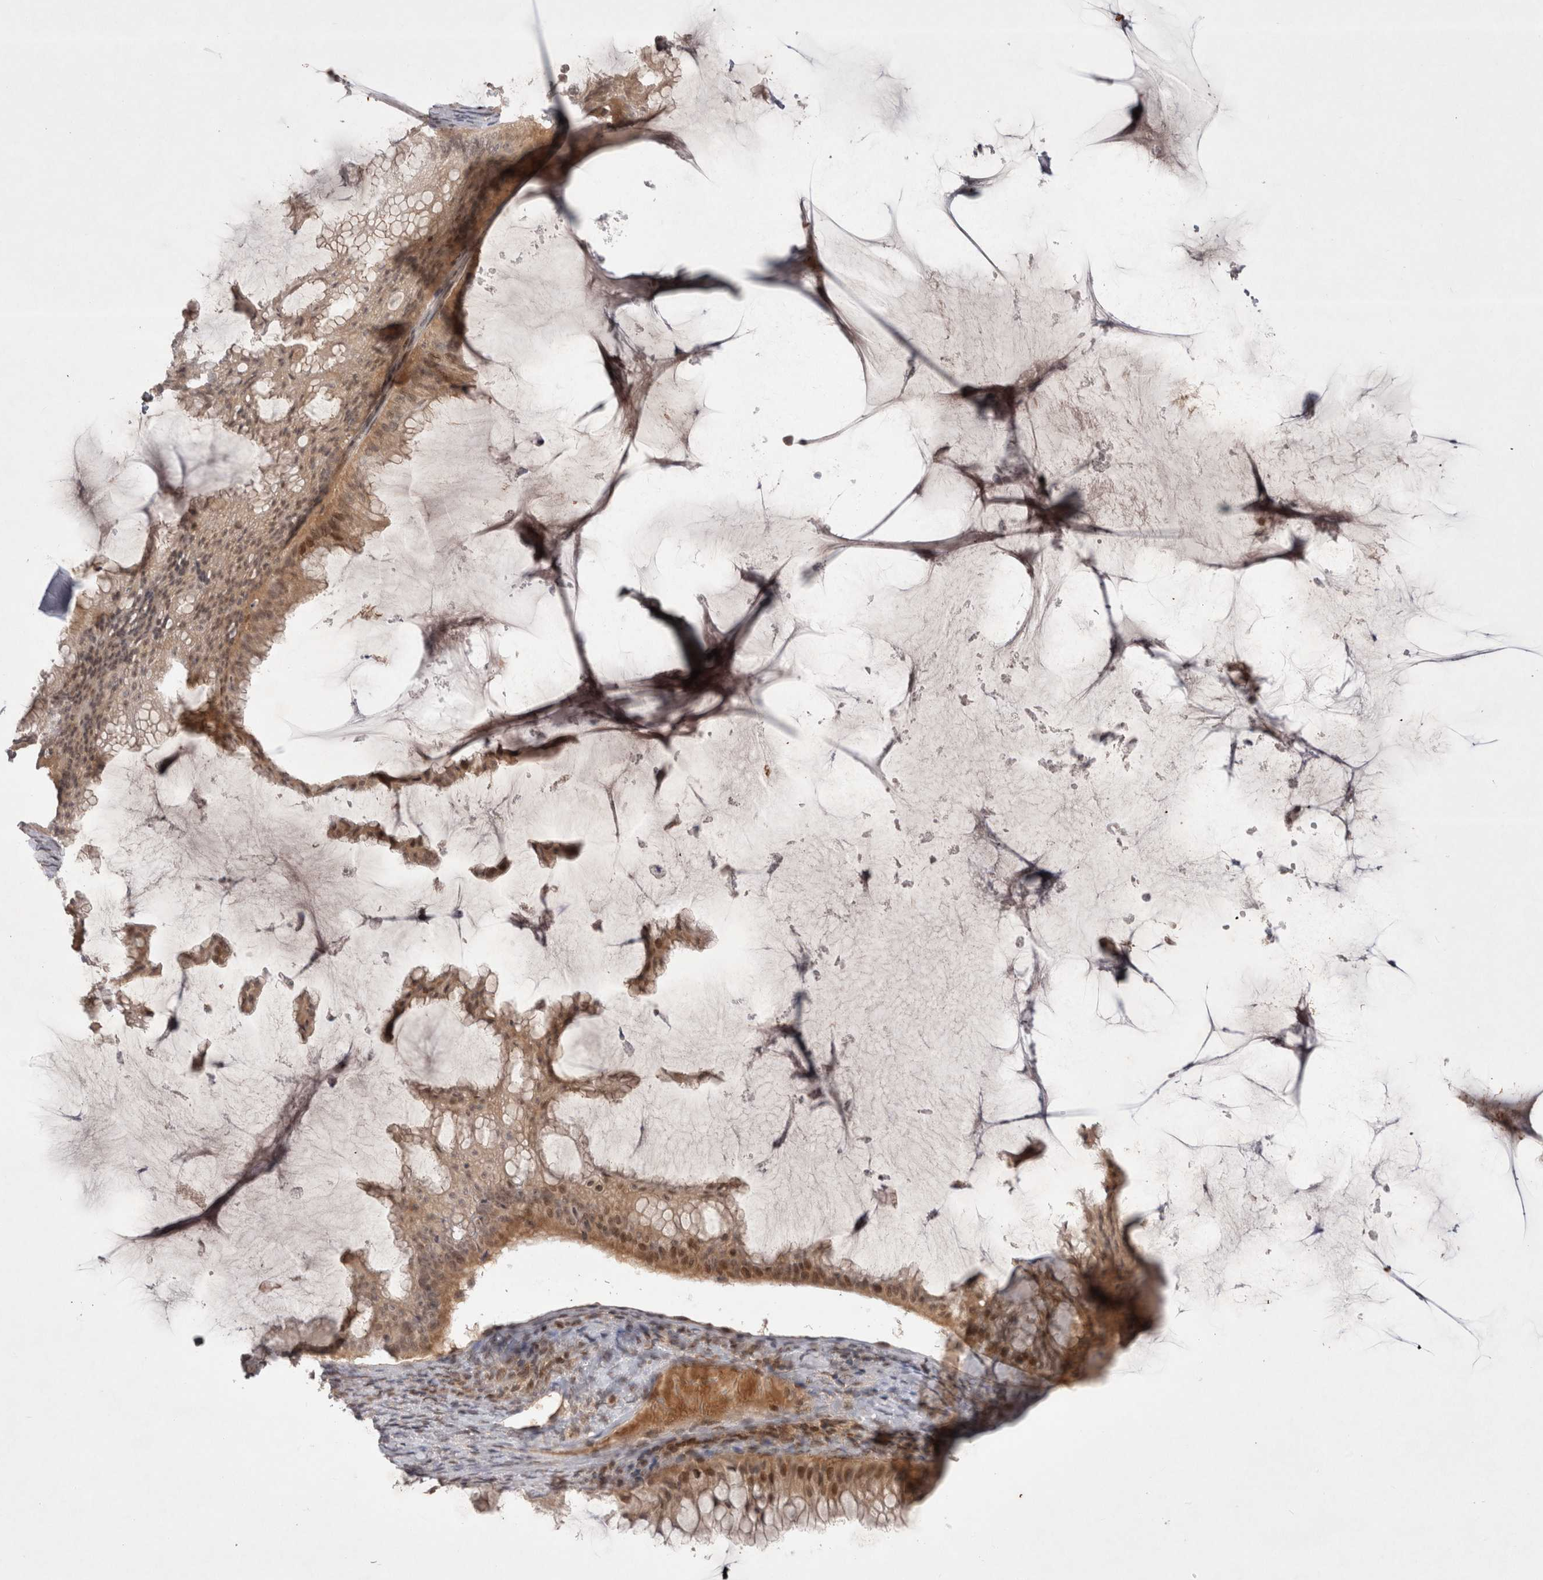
{"staining": {"intensity": "moderate", "quantity": ">75%", "location": "cytoplasmic/membranous,nuclear"}, "tissue": "ovarian cancer", "cell_type": "Tumor cells", "image_type": "cancer", "snomed": [{"axis": "morphology", "description": "Cystadenocarcinoma, mucinous, NOS"}, {"axis": "topography", "description": "Ovary"}], "caption": "Immunohistochemical staining of human mucinous cystadenocarcinoma (ovarian) exhibits medium levels of moderate cytoplasmic/membranous and nuclear expression in approximately >75% of tumor cells. The protein is stained brown, and the nuclei are stained in blue (DAB IHC with brightfield microscopy, high magnification).", "gene": "PLEKHM1", "patient": {"sex": "female", "age": 61}}